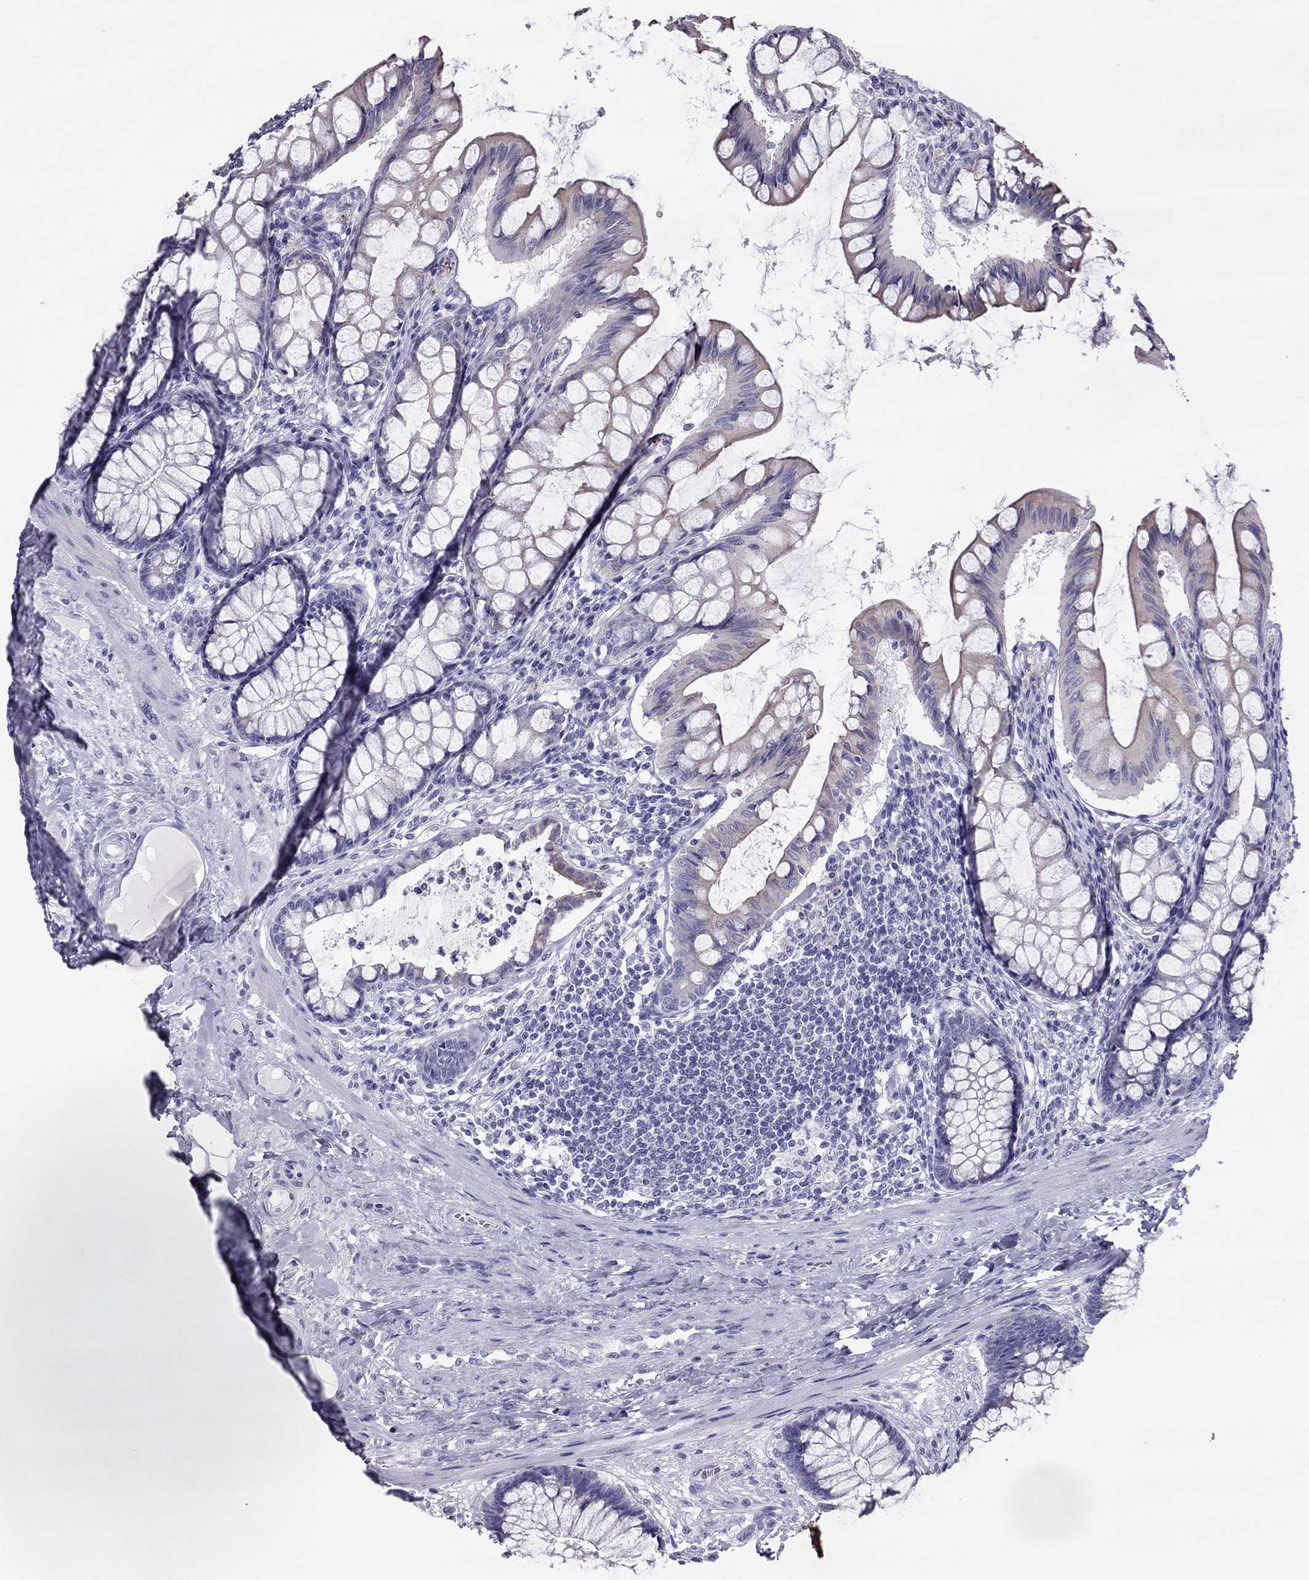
{"staining": {"intensity": "negative", "quantity": "none", "location": "none"}, "tissue": "colon", "cell_type": "Endothelial cells", "image_type": "normal", "snomed": [{"axis": "morphology", "description": "Normal tissue, NOS"}, {"axis": "topography", "description": "Colon"}], "caption": "Endothelial cells show no significant protein staining in unremarkable colon.", "gene": "MAEL", "patient": {"sex": "female", "age": 65}}